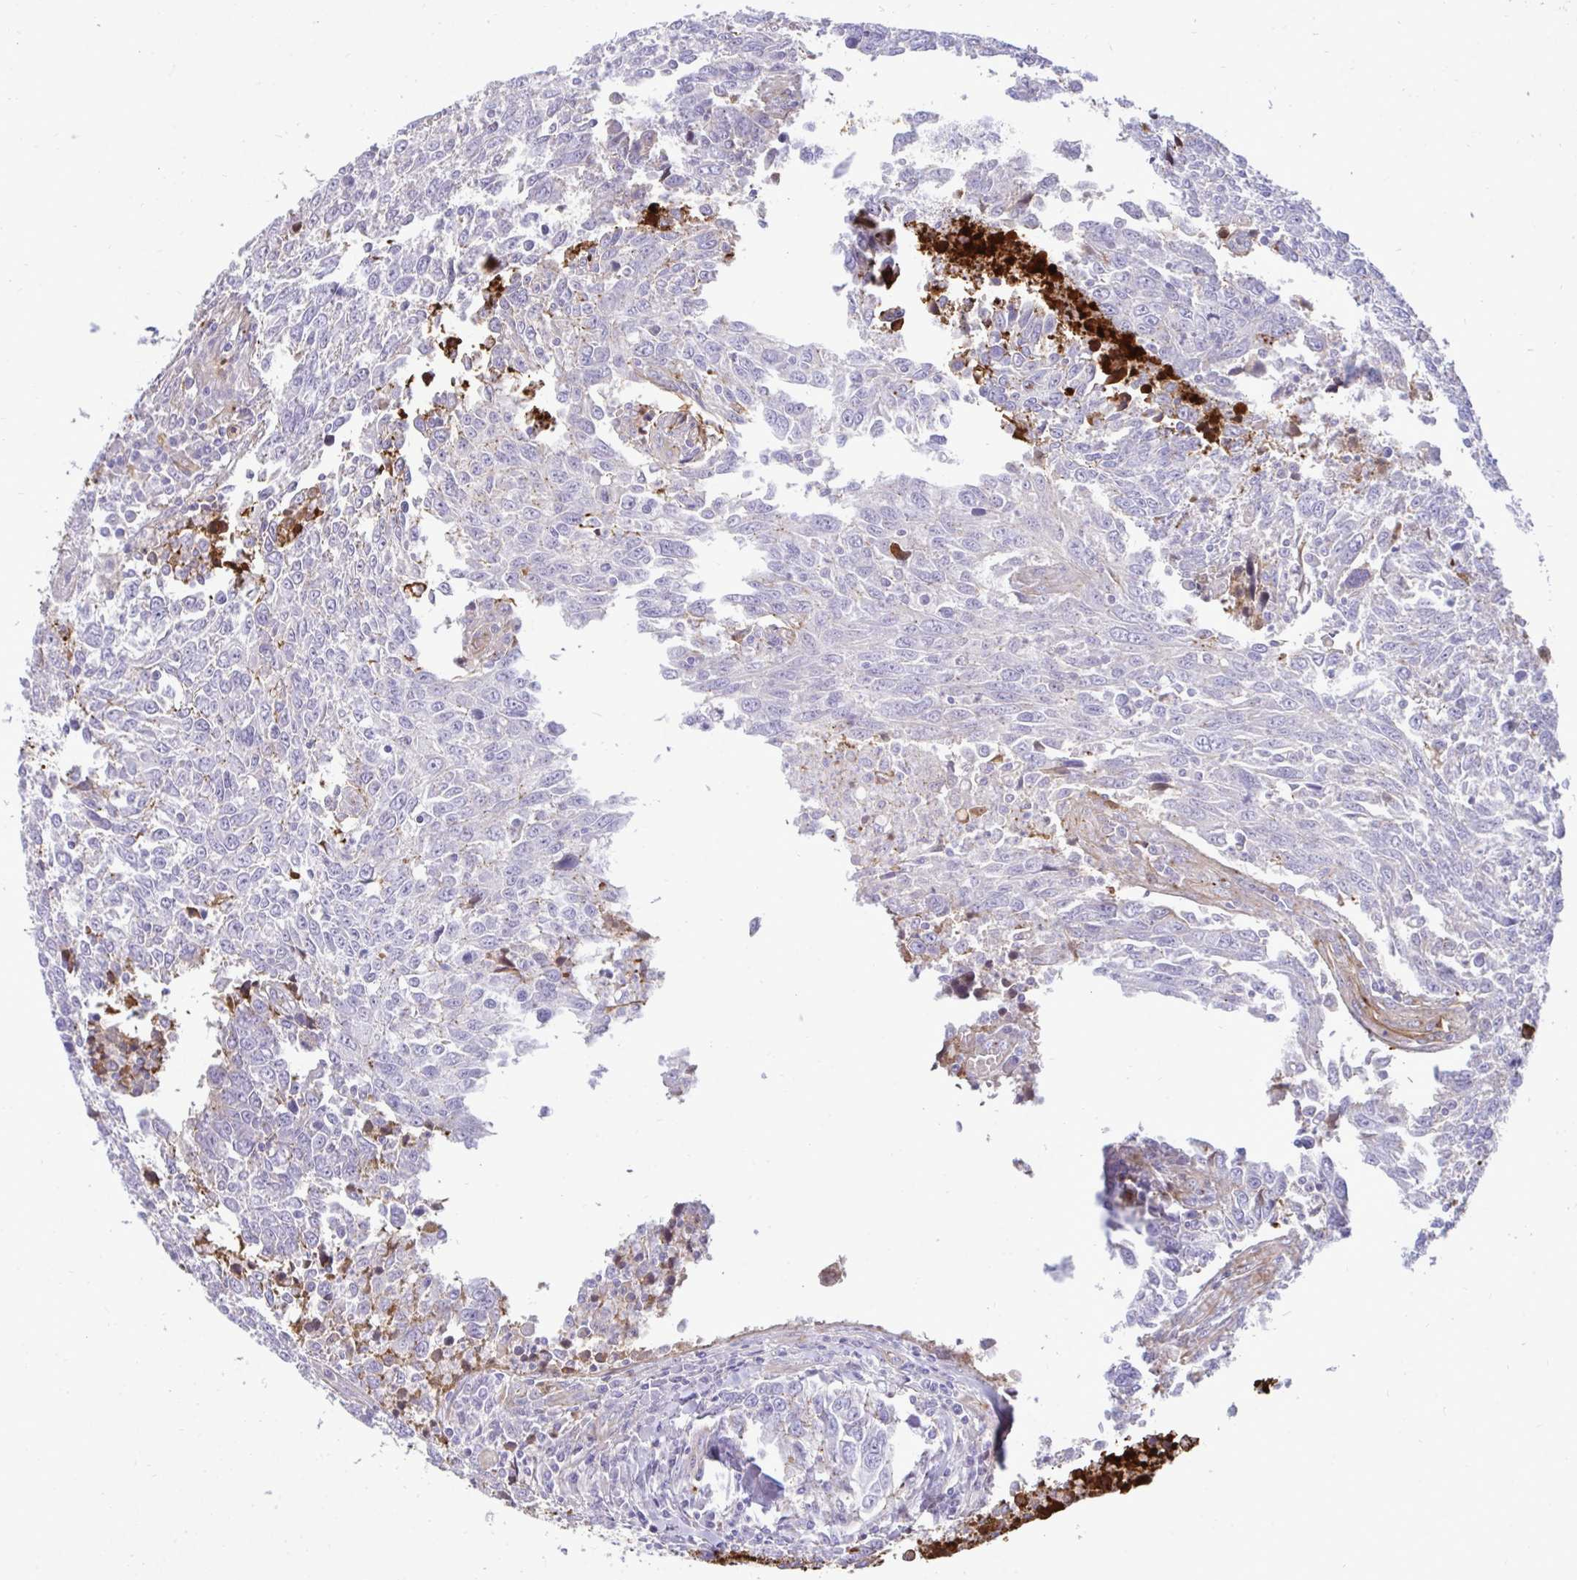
{"staining": {"intensity": "negative", "quantity": "none", "location": "none"}, "tissue": "breast cancer", "cell_type": "Tumor cells", "image_type": "cancer", "snomed": [{"axis": "morphology", "description": "Duct carcinoma"}, {"axis": "topography", "description": "Breast"}], "caption": "High power microscopy micrograph of an immunohistochemistry (IHC) micrograph of breast cancer, revealing no significant staining in tumor cells.", "gene": "F2", "patient": {"sex": "female", "age": 50}}